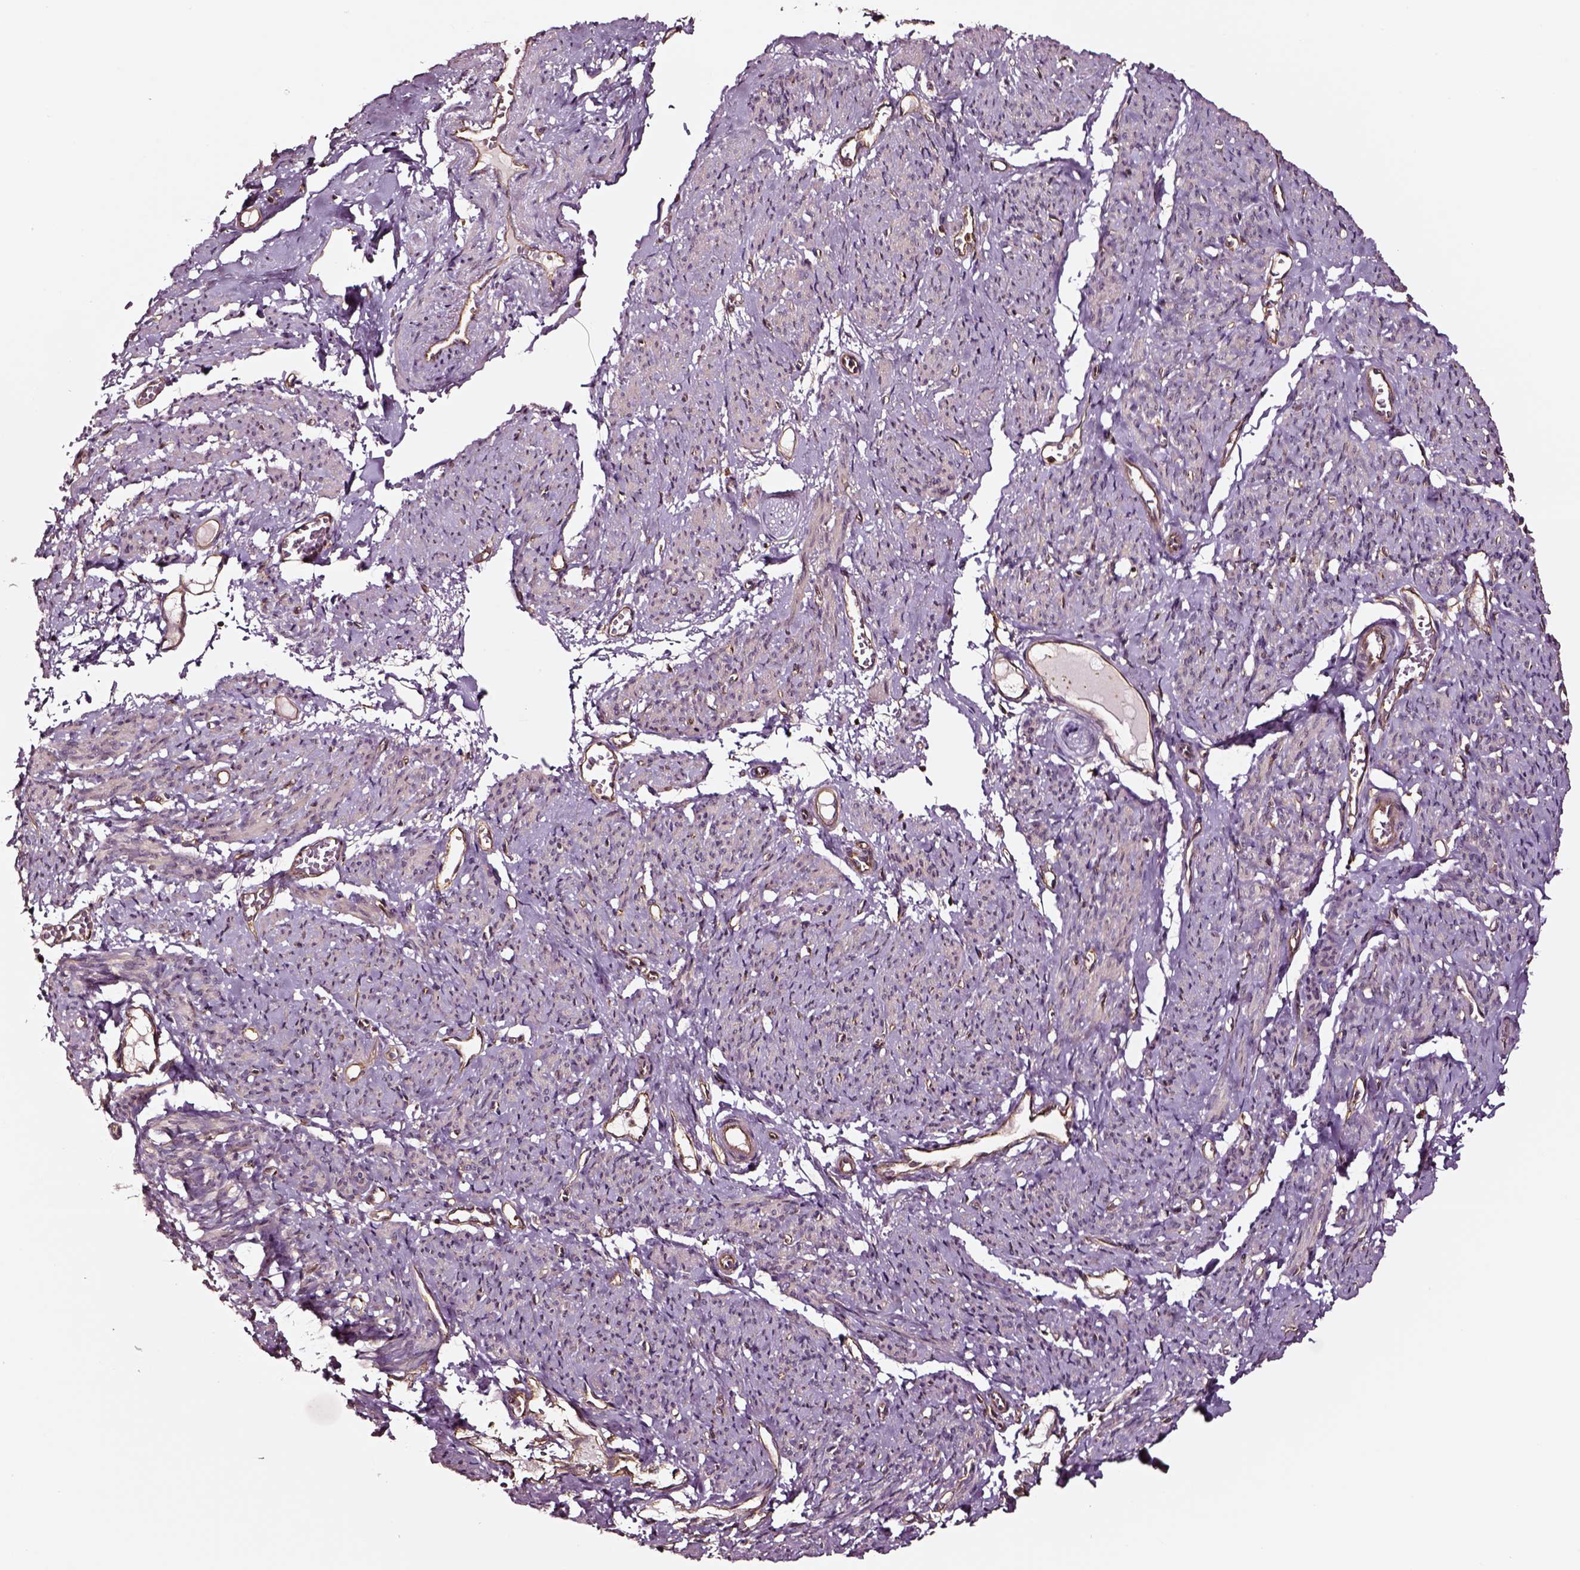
{"staining": {"intensity": "negative", "quantity": "none", "location": "none"}, "tissue": "smooth muscle", "cell_type": "Smooth muscle cells", "image_type": "normal", "snomed": [{"axis": "morphology", "description": "Normal tissue, NOS"}, {"axis": "topography", "description": "Smooth muscle"}], "caption": "Protein analysis of unremarkable smooth muscle exhibits no significant staining in smooth muscle cells.", "gene": "RASSF5", "patient": {"sex": "female", "age": 65}}